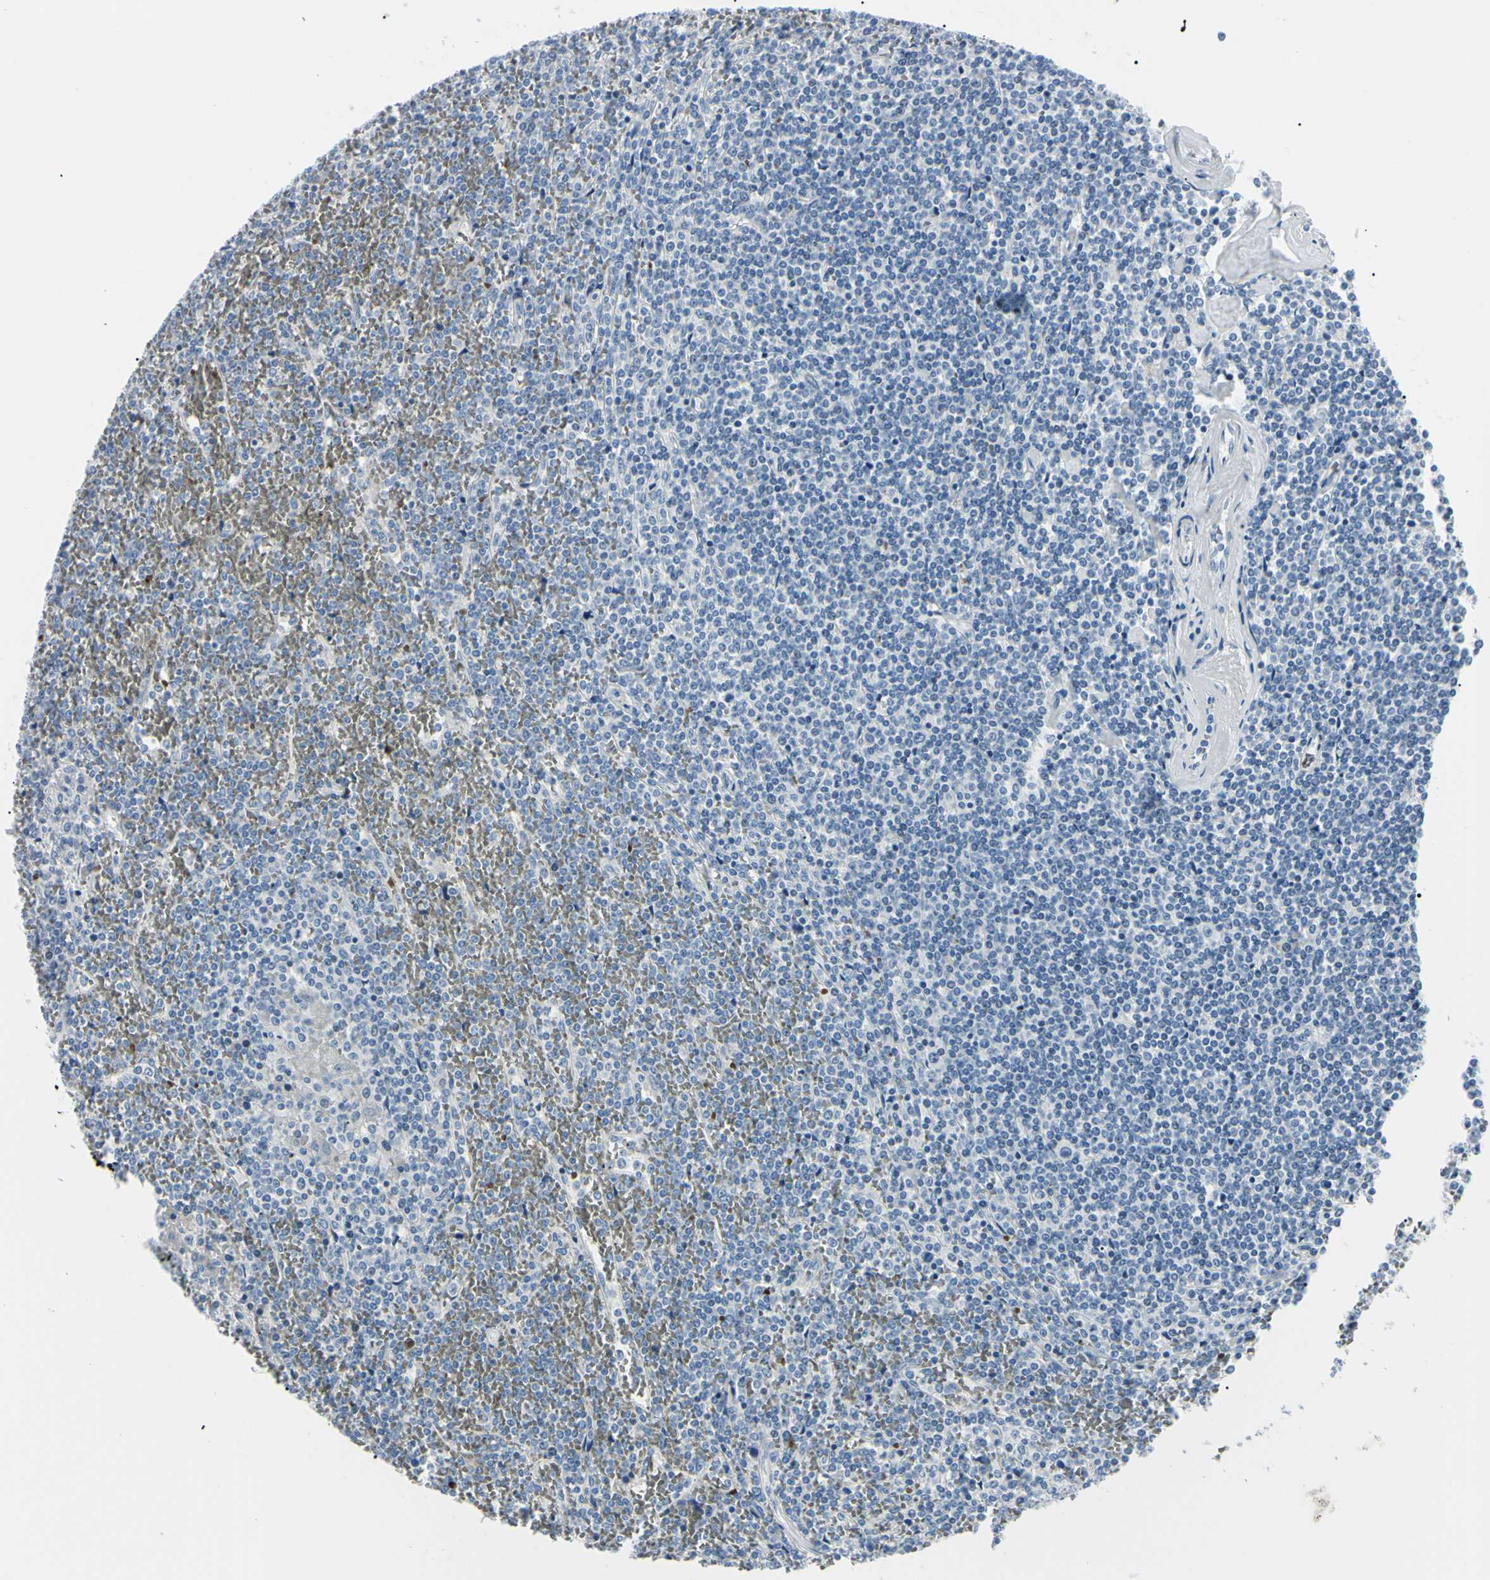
{"staining": {"intensity": "negative", "quantity": "none", "location": "none"}, "tissue": "lymphoma", "cell_type": "Tumor cells", "image_type": "cancer", "snomed": [{"axis": "morphology", "description": "Malignant lymphoma, non-Hodgkin's type, Low grade"}, {"axis": "topography", "description": "Spleen"}], "caption": "Protein analysis of lymphoma displays no significant positivity in tumor cells. (DAB immunohistochemistry, high magnification).", "gene": "CA2", "patient": {"sex": "female", "age": 19}}